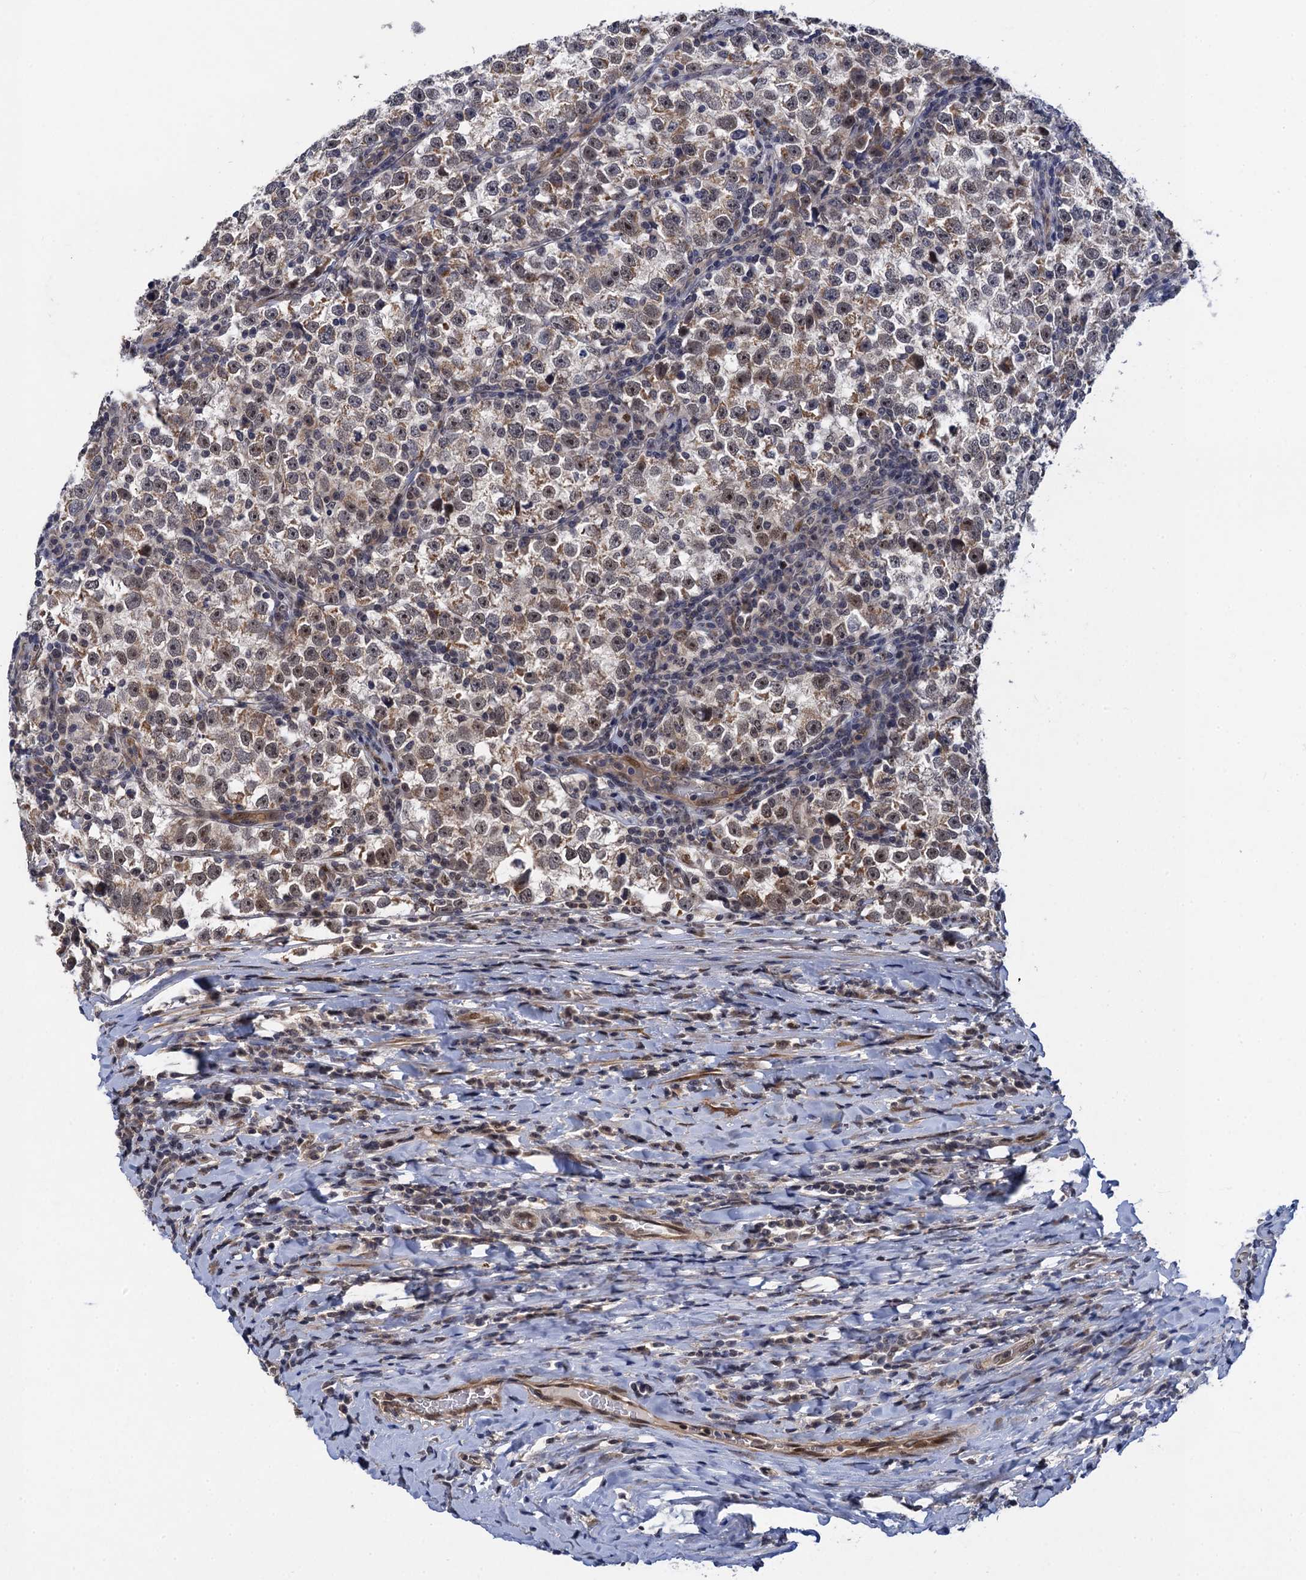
{"staining": {"intensity": "moderate", "quantity": "<25%", "location": "nuclear"}, "tissue": "testis cancer", "cell_type": "Tumor cells", "image_type": "cancer", "snomed": [{"axis": "morphology", "description": "Normal tissue, NOS"}, {"axis": "morphology", "description": "Seminoma, NOS"}, {"axis": "topography", "description": "Testis"}], "caption": "An image of human testis cancer (seminoma) stained for a protein shows moderate nuclear brown staining in tumor cells.", "gene": "ZAR1L", "patient": {"sex": "male", "age": 43}}